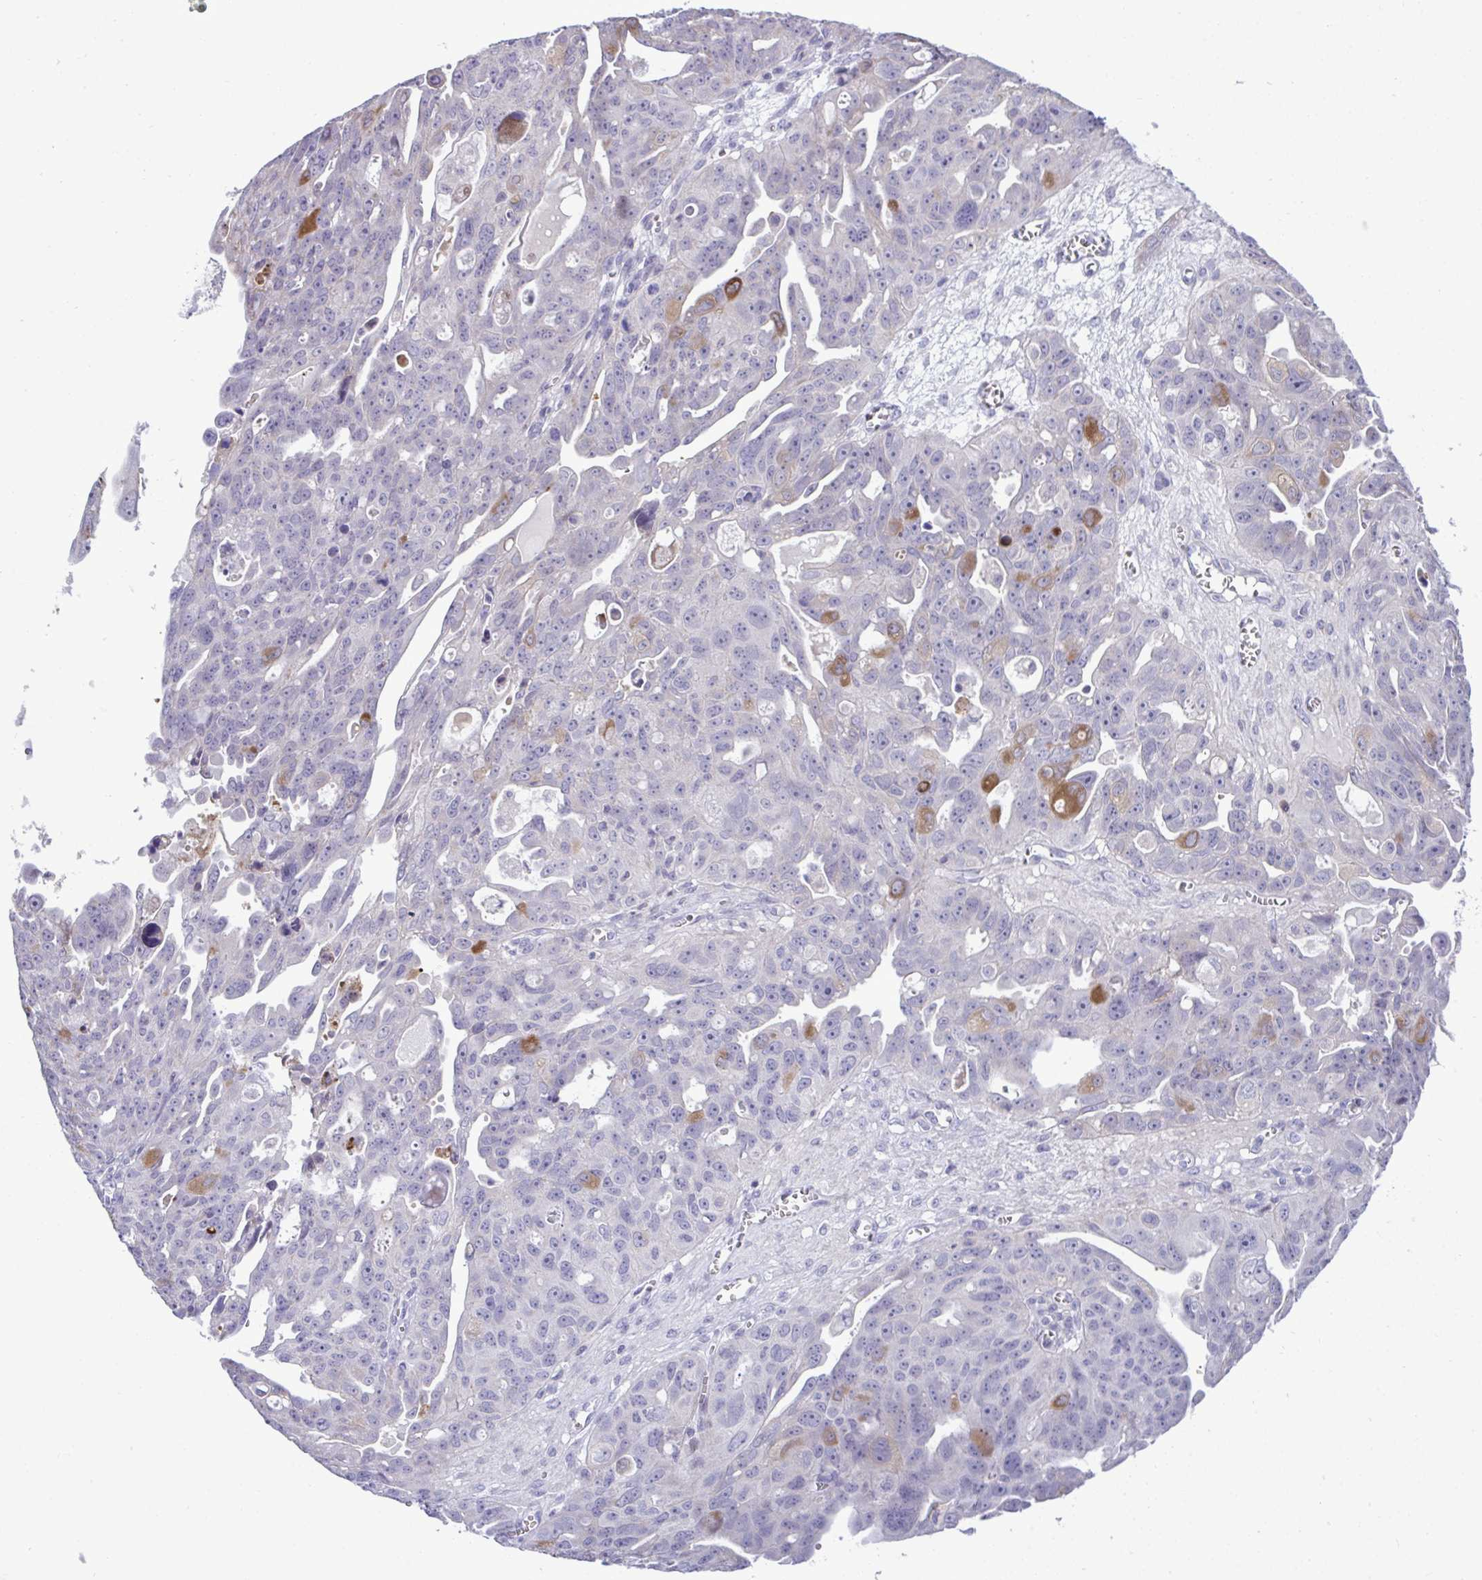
{"staining": {"intensity": "moderate", "quantity": "<25%", "location": "cytoplasmic/membranous"}, "tissue": "ovarian cancer", "cell_type": "Tumor cells", "image_type": "cancer", "snomed": [{"axis": "morphology", "description": "Carcinoma, endometroid"}, {"axis": "topography", "description": "Ovary"}], "caption": "Endometroid carcinoma (ovarian) stained with a brown dye exhibits moderate cytoplasmic/membranous positive positivity in about <25% of tumor cells.", "gene": "SPAG1", "patient": {"sex": "female", "age": 70}}